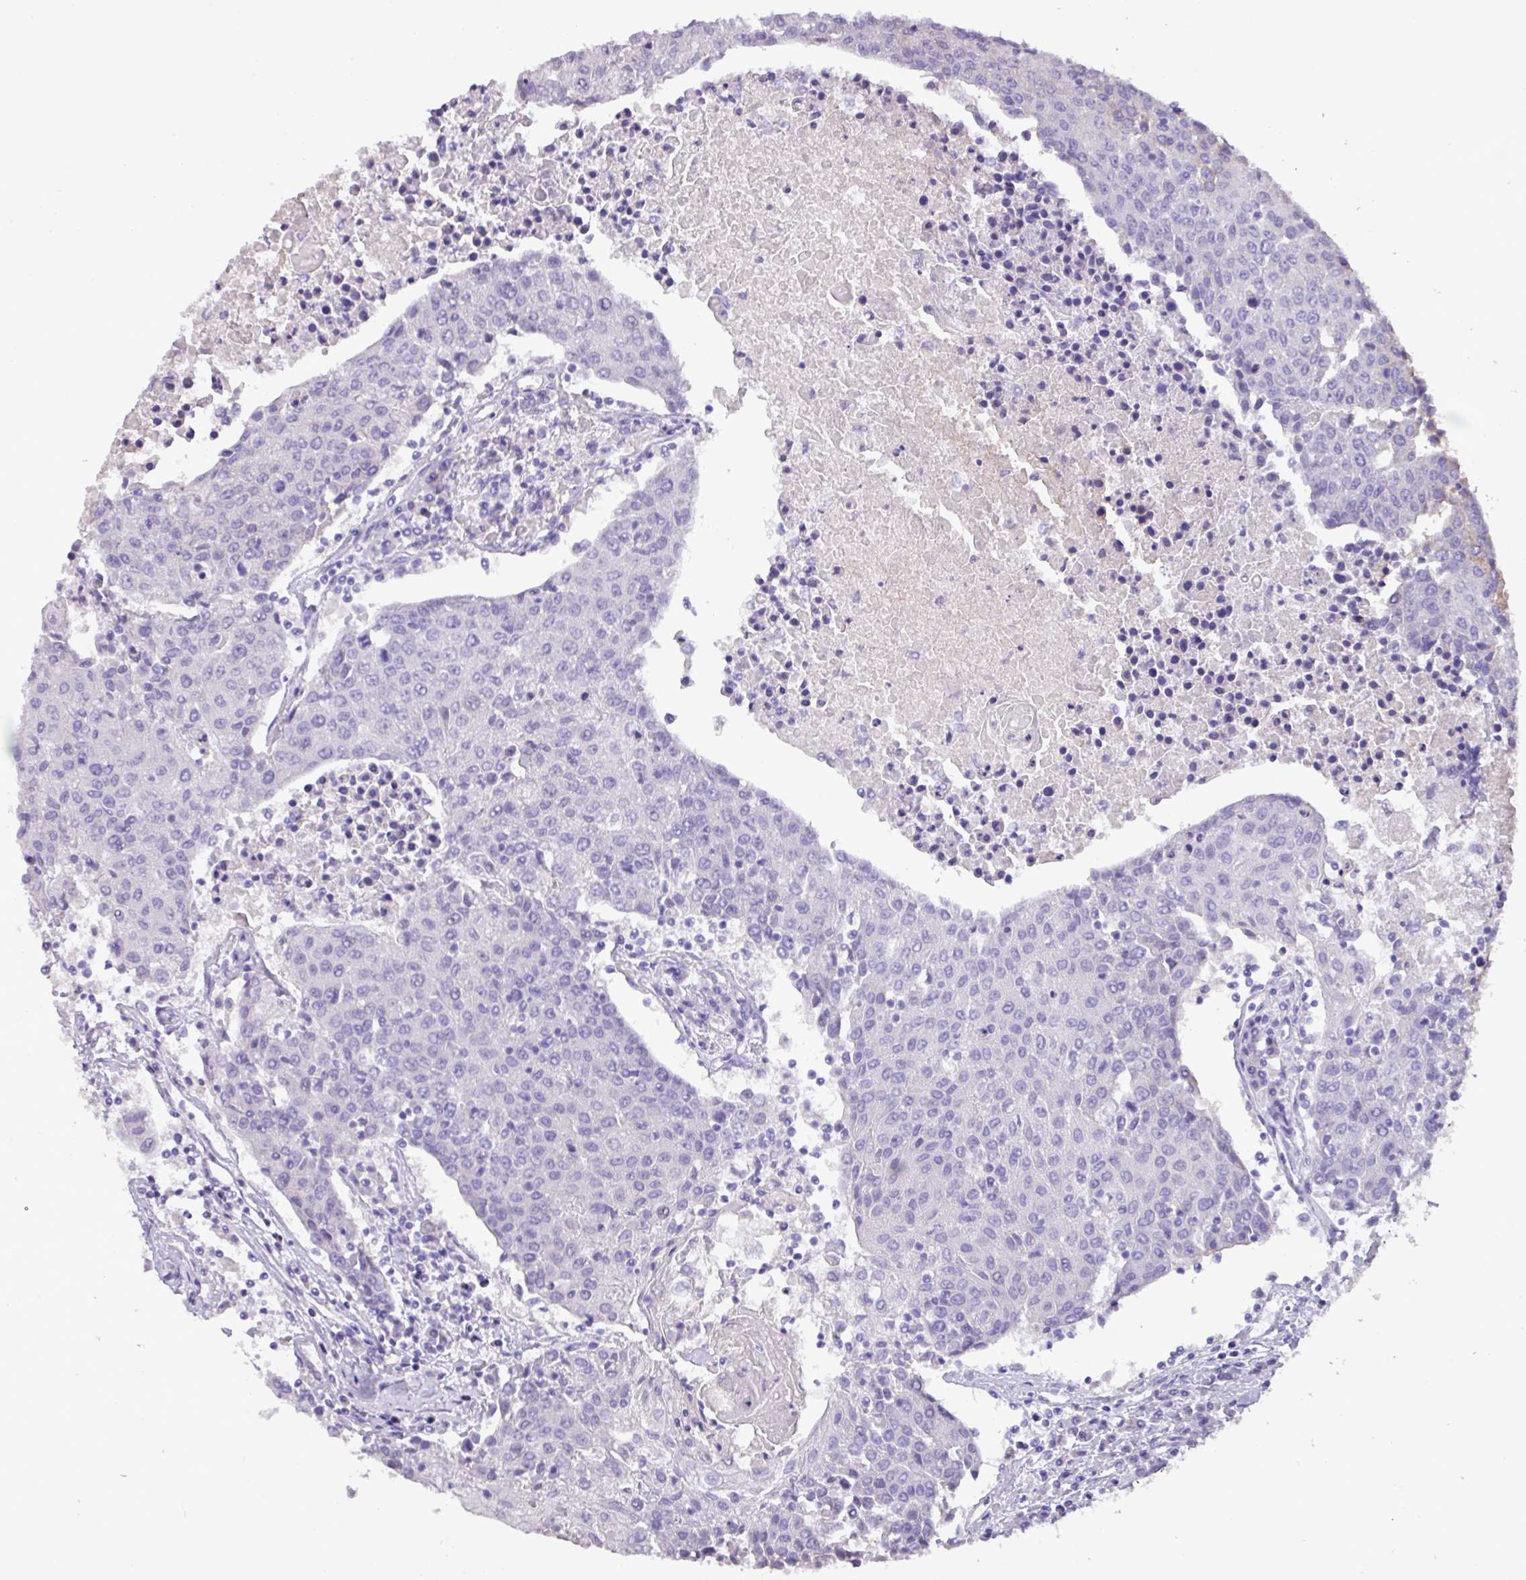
{"staining": {"intensity": "negative", "quantity": "none", "location": "none"}, "tissue": "urothelial cancer", "cell_type": "Tumor cells", "image_type": "cancer", "snomed": [{"axis": "morphology", "description": "Urothelial carcinoma, High grade"}, {"axis": "topography", "description": "Urinary bladder"}], "caption": "DAB immunohistochemical staining of human high-grade urothelial carcinoma demonstrates no significant staining in tumor cells.", "gene": "EPCAM", "patient": {"sex": "female", "age": 85}}